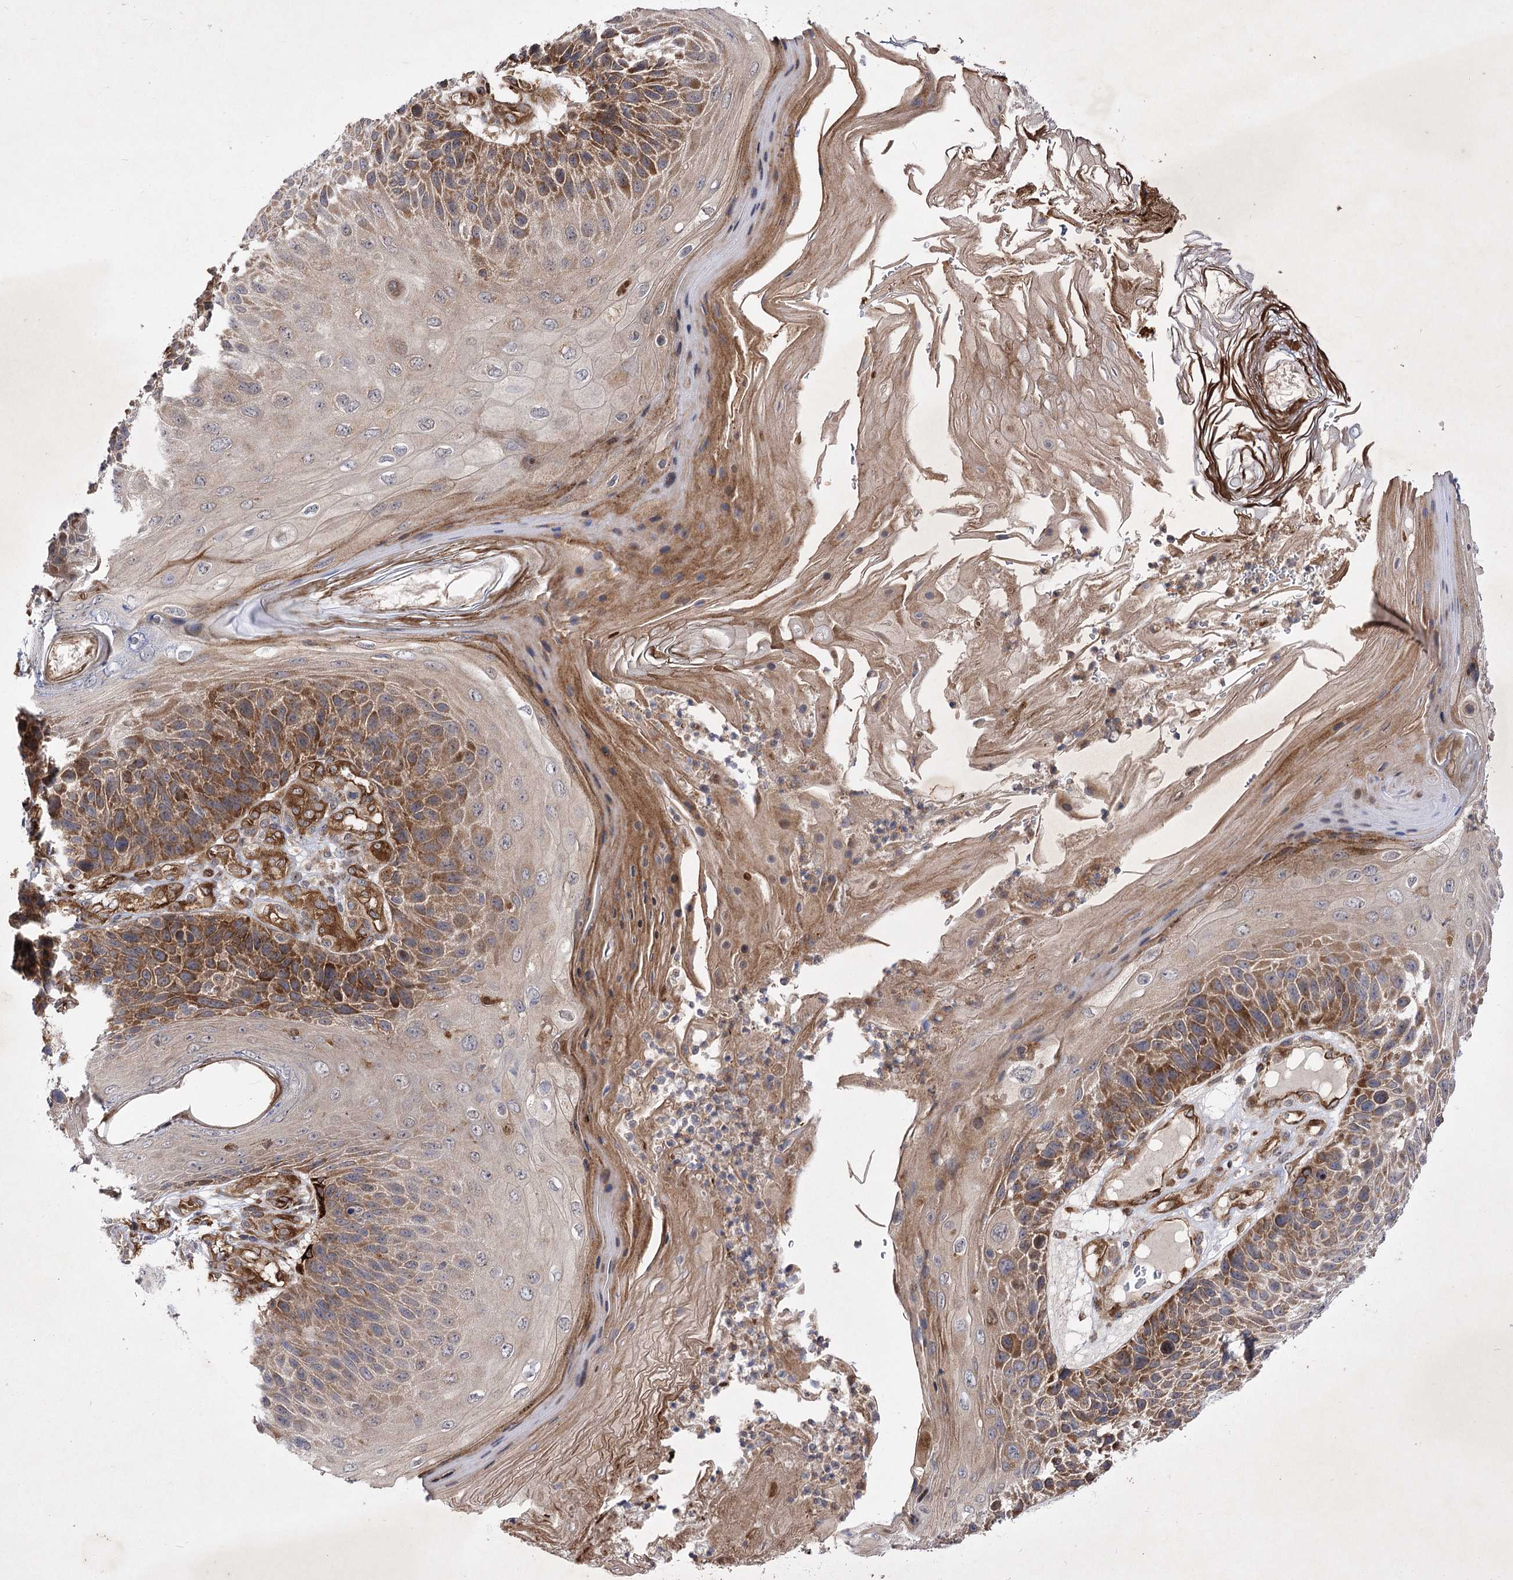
{"staining": {"intensity": "moderate", "quantity": ">75%", "location": "cytoplasmic/membranous"}, "tissue": "skin cancer", "cell_type": "Tumor cells", "image_type": "cancer", "snomed": [{"axis": "morphology", "description": "Squamous cell carcinoma, NOS"}, {"axis": "topography", "description": "Skin"}], "caption": "Immunohistochemistry micrograph of neoplastic tissue: human skin cancer stained using IHC reveals medium levels of moderate protein expression localized specifically in the cytoplasmic/membranous of tumor cells, appearing as a cytoplasmic/membranous brown color.", "gene": "ARHGAP31", "patient": {"sex": "female", "age": 88}}